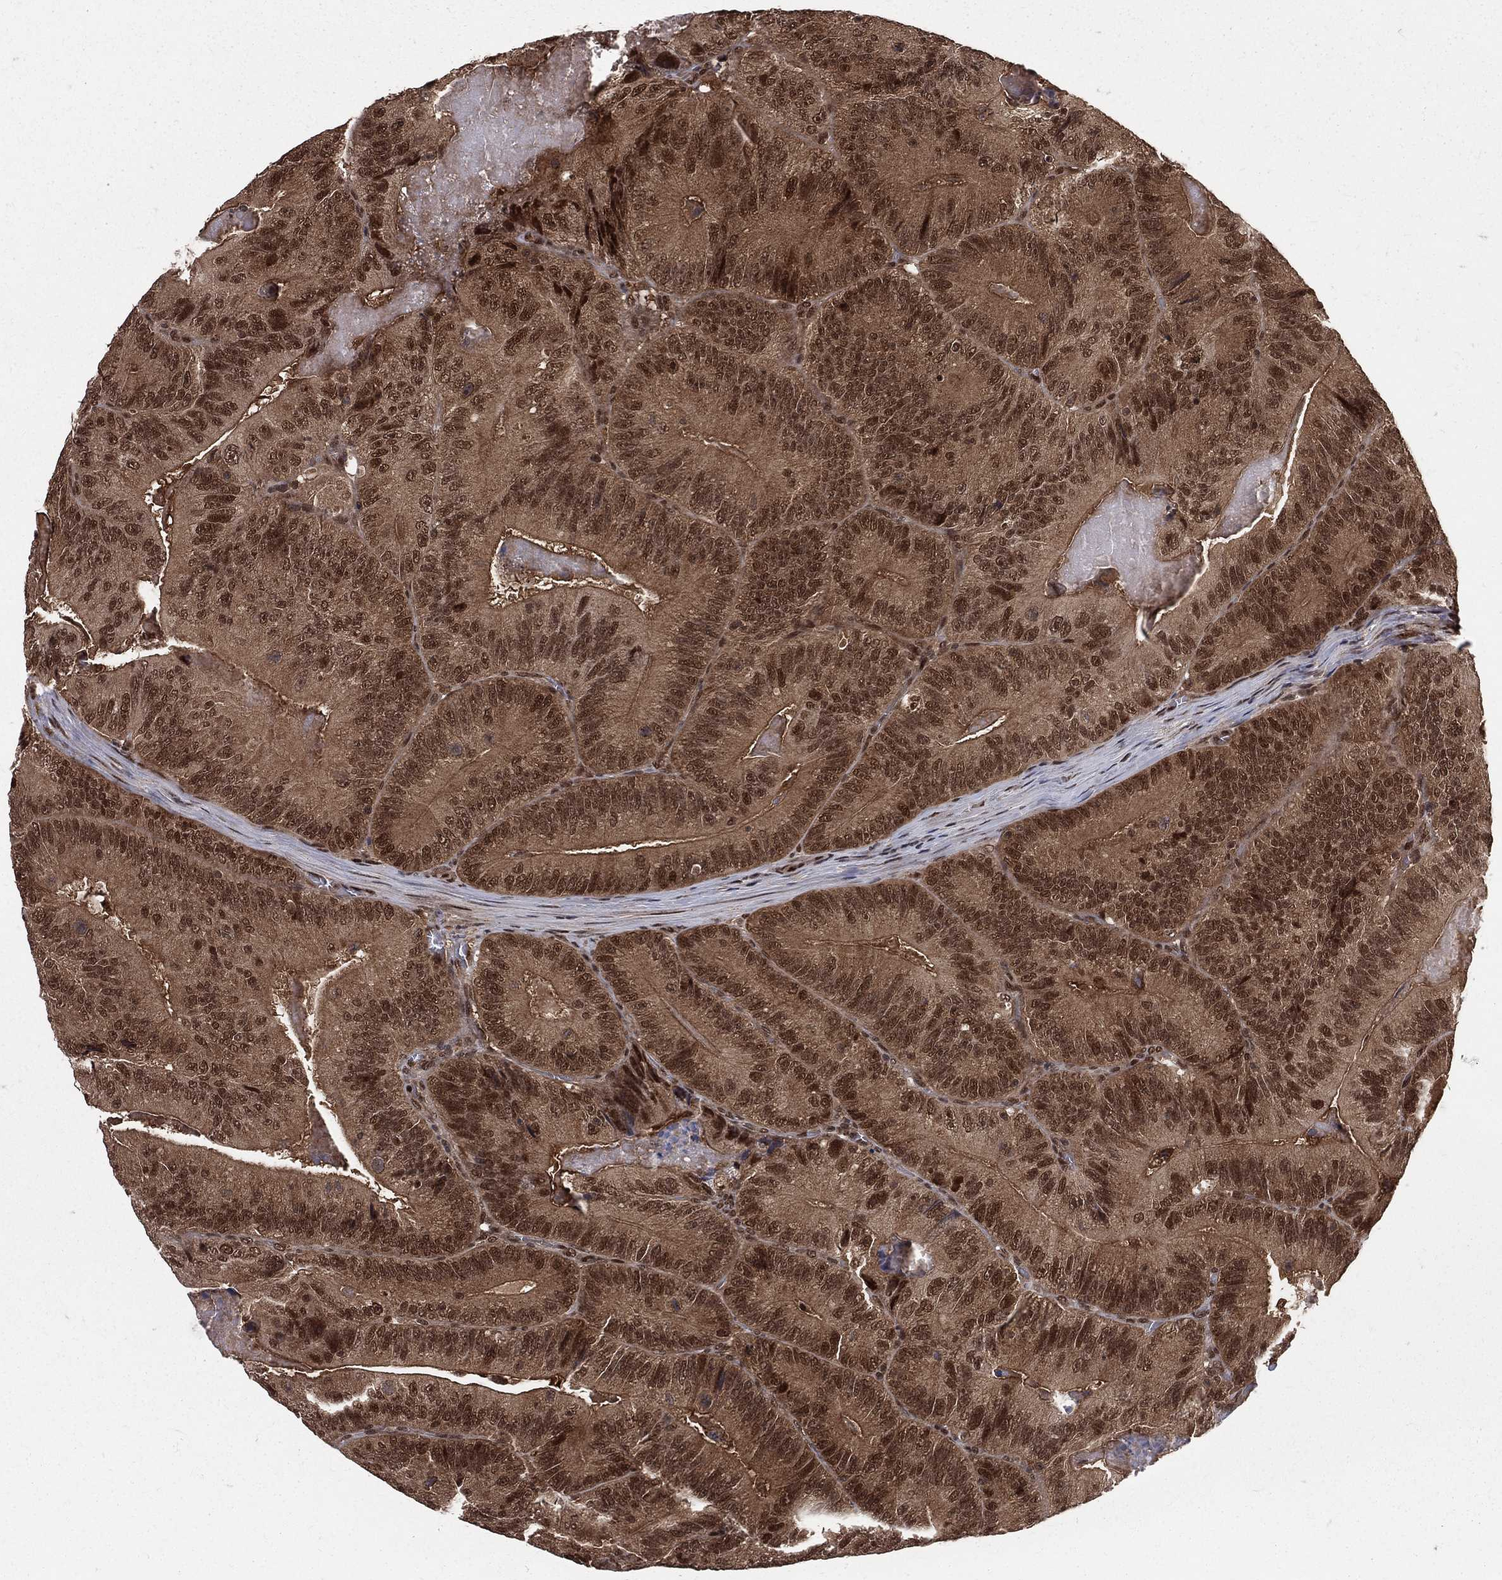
{"staining": {"intensity": "strong", "quantity": "25%-75%", "location": "cytoplasmic/membranous,nuclear"}, "tissue": "colorectal cancer", "cell_type": "Tumor cells", "image_type": "cancer", "snomed": [{"axis": "morphology", "description": "Adenocarcinoma, NOS"}, {"axis": "topography", "description": "Colon"}], "caption": "IHC histopathology image of neoplastic tissue: colorectal cancer (adenocarcinoma) stained using immunohistochemistry (IHC) exhibits high levels of strong protein expression localized specifically in the cytoplasmic/membranous and nuclear of tumor cells, appearing as a cytoplasmic/membranous and nuclear brown color.", "gene": "COPS4", "patient": {"sex": "female", "age": 86}}